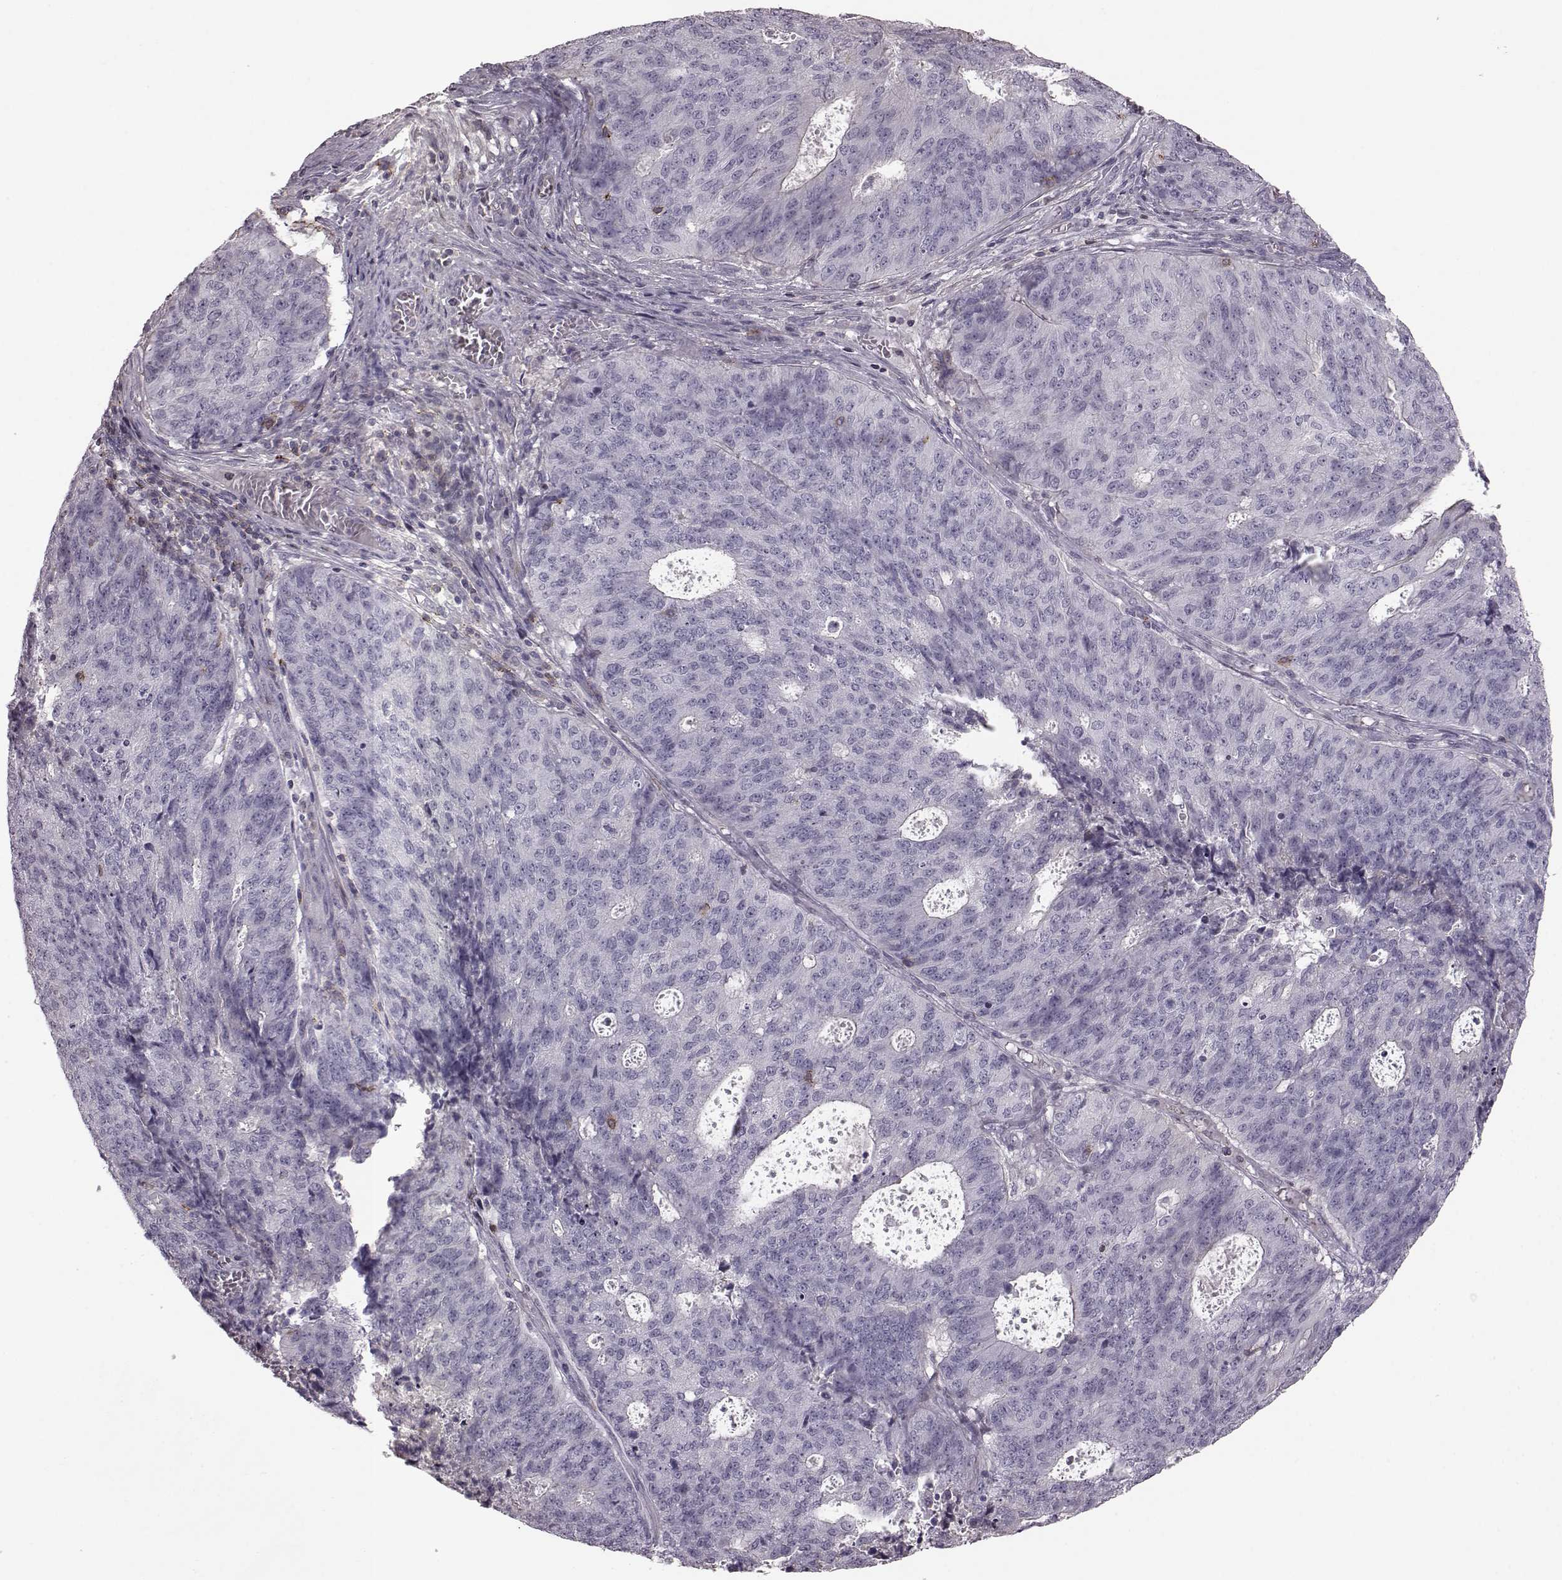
{"staining": {"intensity": "negative", "quantity": "none", "location": "none"}, "tissue": "endometrial cancer", "cell_type": "Tumor cells", "image_type": "cancer", "snomed": [{"axis": "morphology", "description": "Adenocarcinoma, NOS"}, {"axis": "topography", "description": "Endometrium"}], "caption": "High magnification brightfield microscopy of endometrial cancer stained with DAB (brown) and counterstained with hematoxylin (blue): tumor cells show no significant expression.", "gene": "PDCD1", "patient": {"sex": "female", "age": 82}}